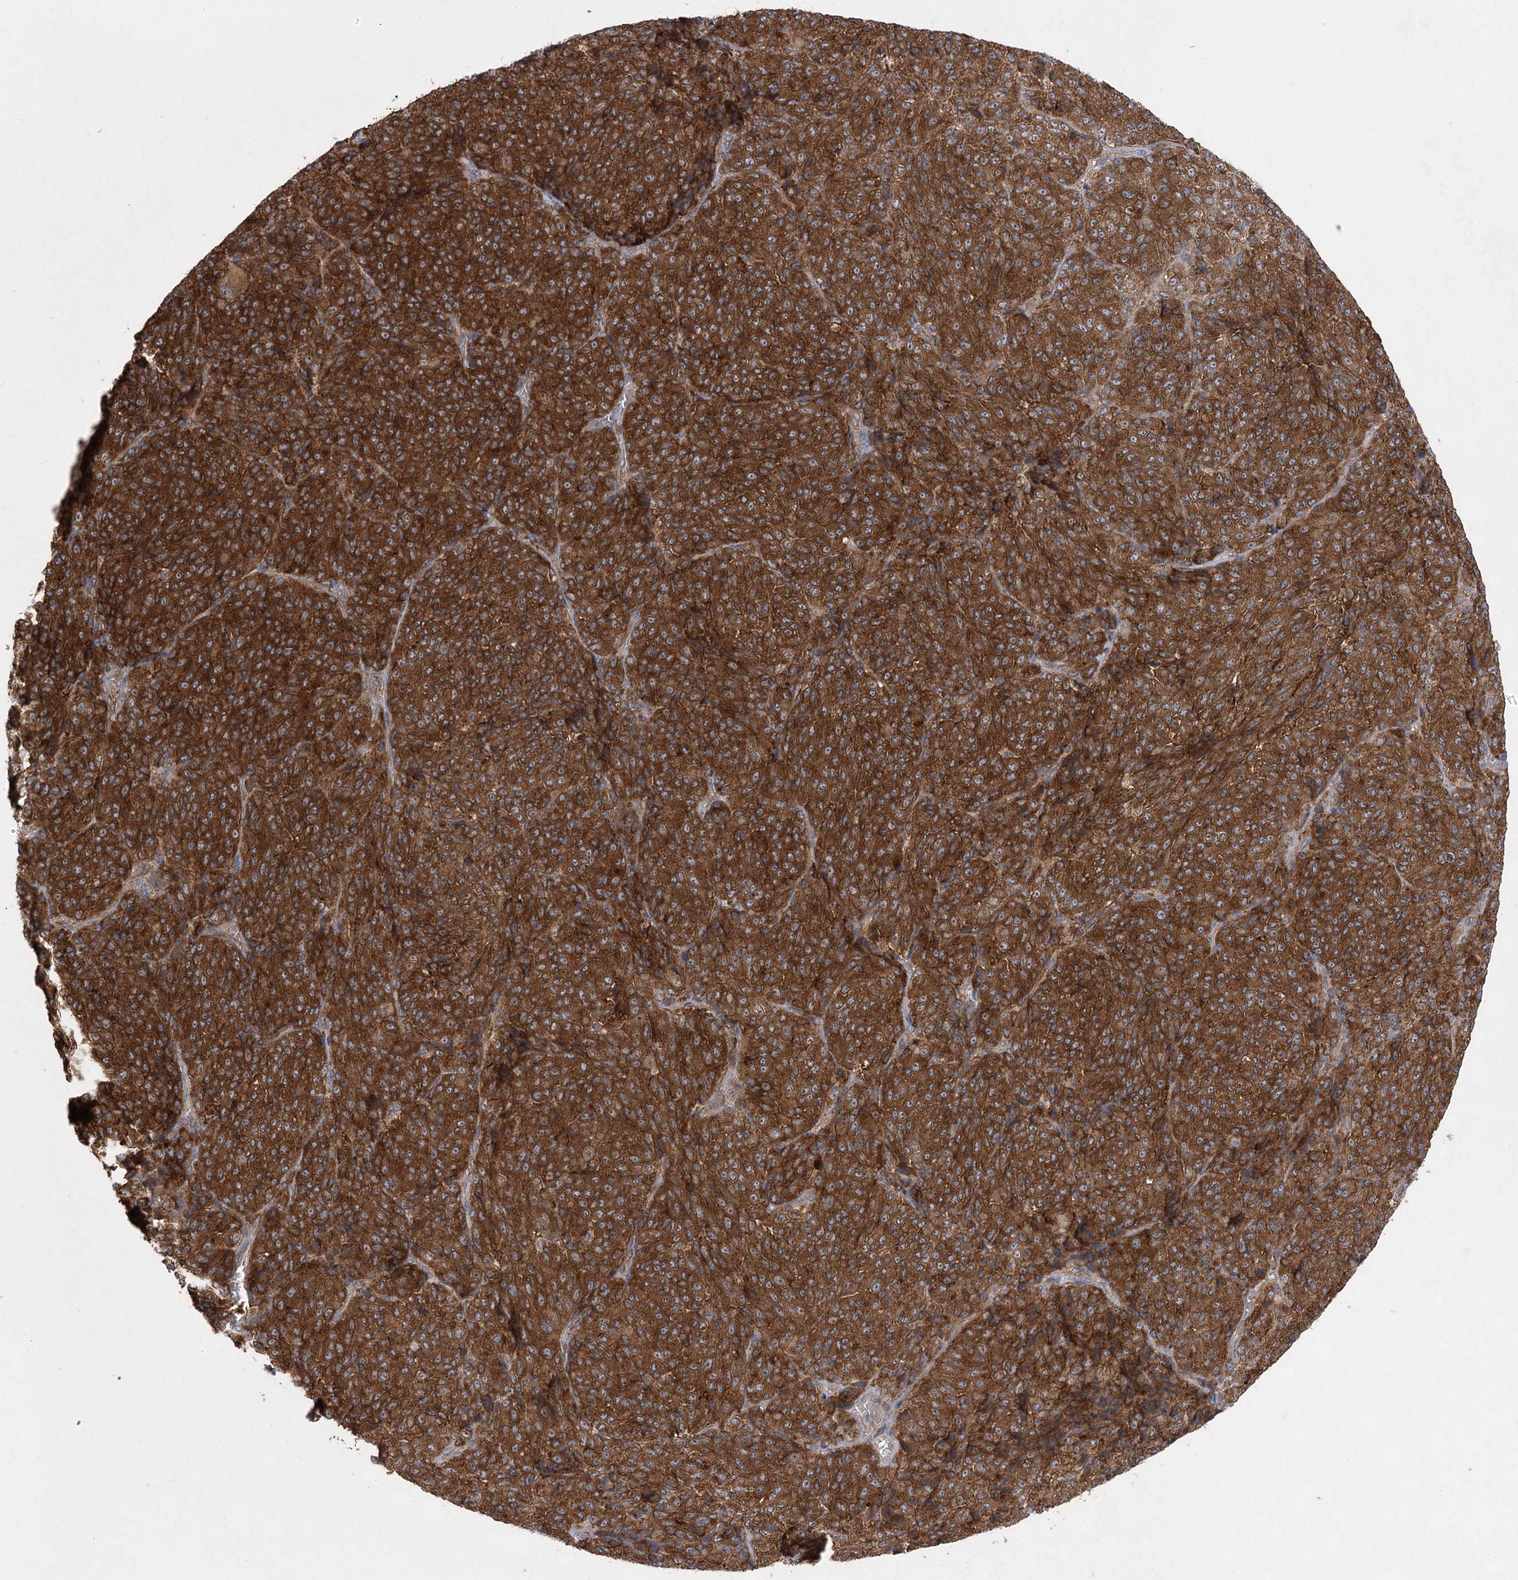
{"staining": {"intensity": "strong", "quantity": ">75%", "location": "cytoplasmic/membranous"}, "tissue": "melanoma", "cell_type": "Tumor cells", "image_type": "cancer", "snomed": [{"axis": "morphology", "description": "Malignant melanoma, Metastatic site"}, {"axis": "topography", "description": "Brain"}], "caption": "The micrograph exhibits a brown stain indicating the presence of a protein in the cytoplasmic/membranous of tumor cells in malignant melanoma (metastatic site).", "gene": "EIF3A", "patient": {"sex": "female", "age": 56}}